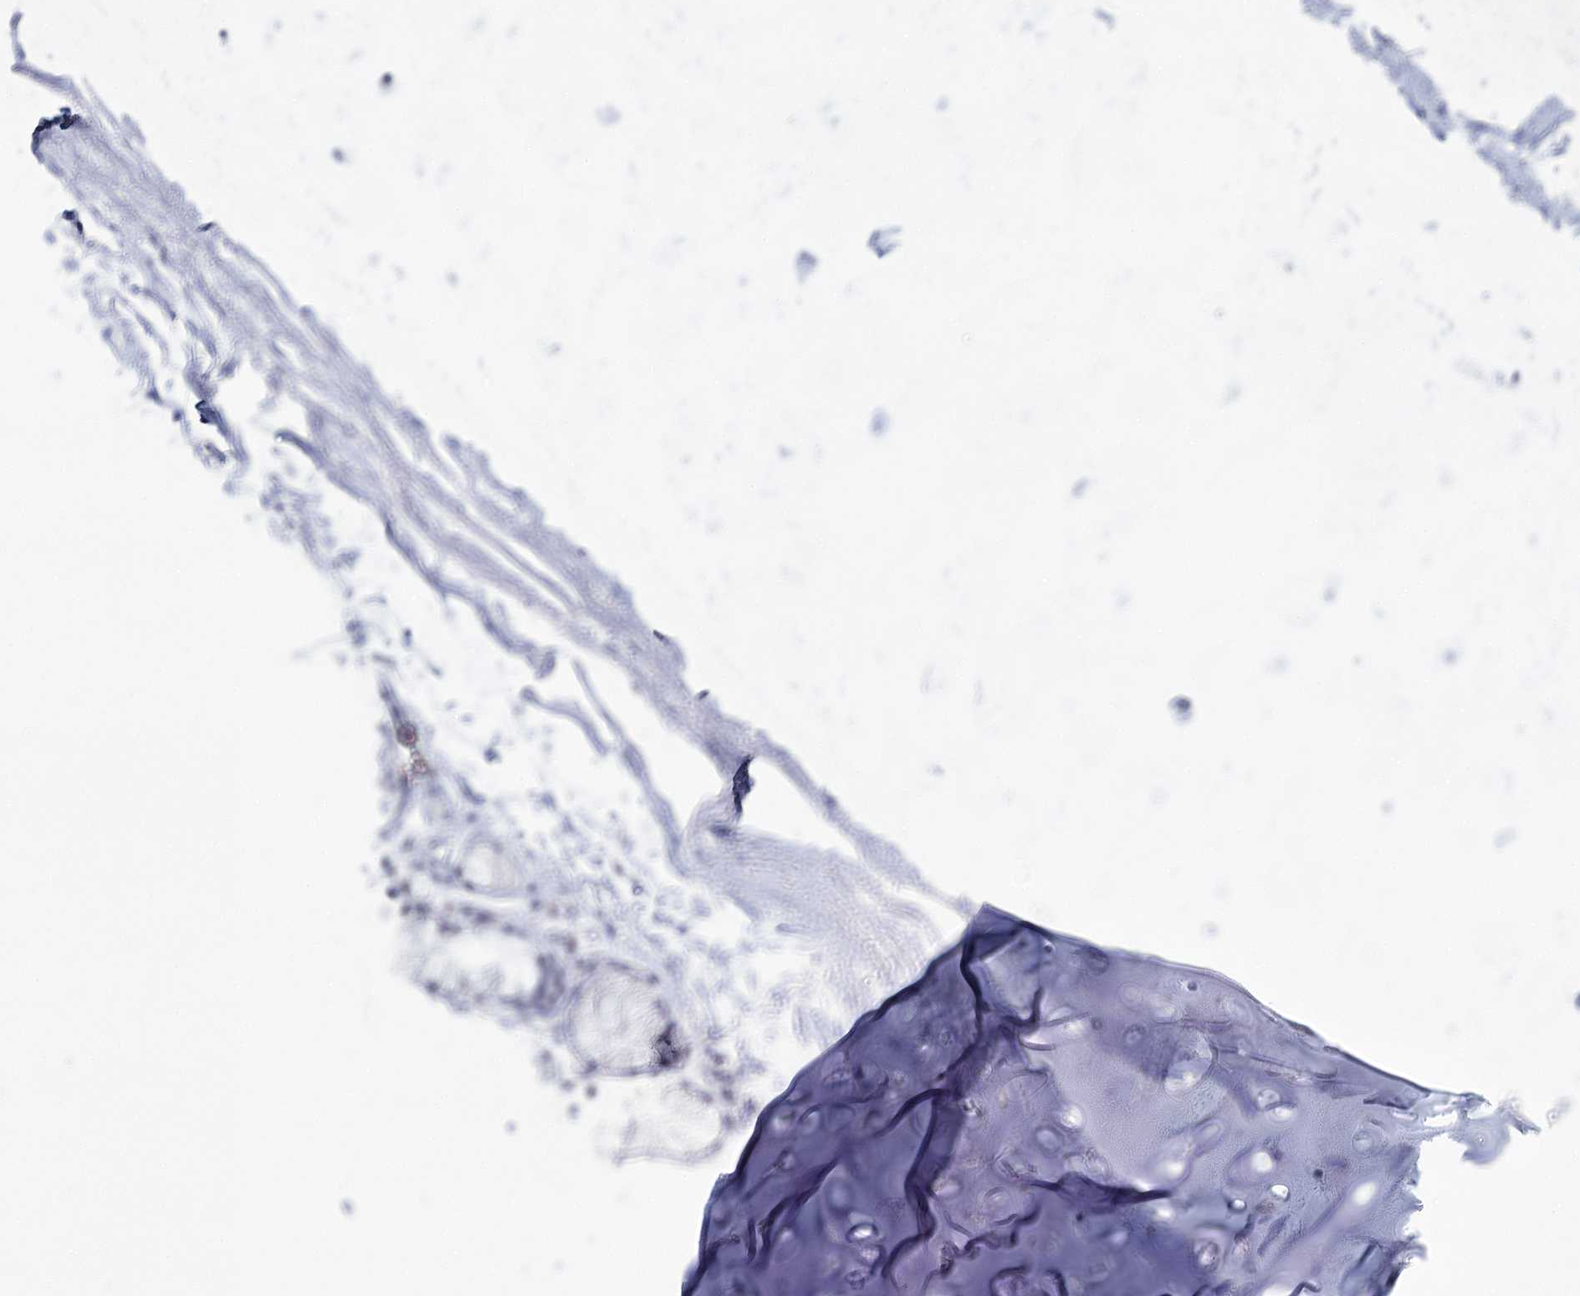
{"staining": {"intensity": "negative", "quantity": "none", "location": "none"}, "tissue": "adipose tissue", "cell_type": "Adipocytes", "image_type": "normal", "snomed": [{"axis": "morphology", "description": "Normal tissue, NOS"}, {"axis": "topography", "description": "Cartilage tissue"}, {"axis": "topography", "description": "Bronchus"}], "caption": "Adipose tissue stained for a protein using IHC reveals no positivity adipocytes.", "gene": "ZC3H8", "patient": {"sex": "female", "age": 73}}